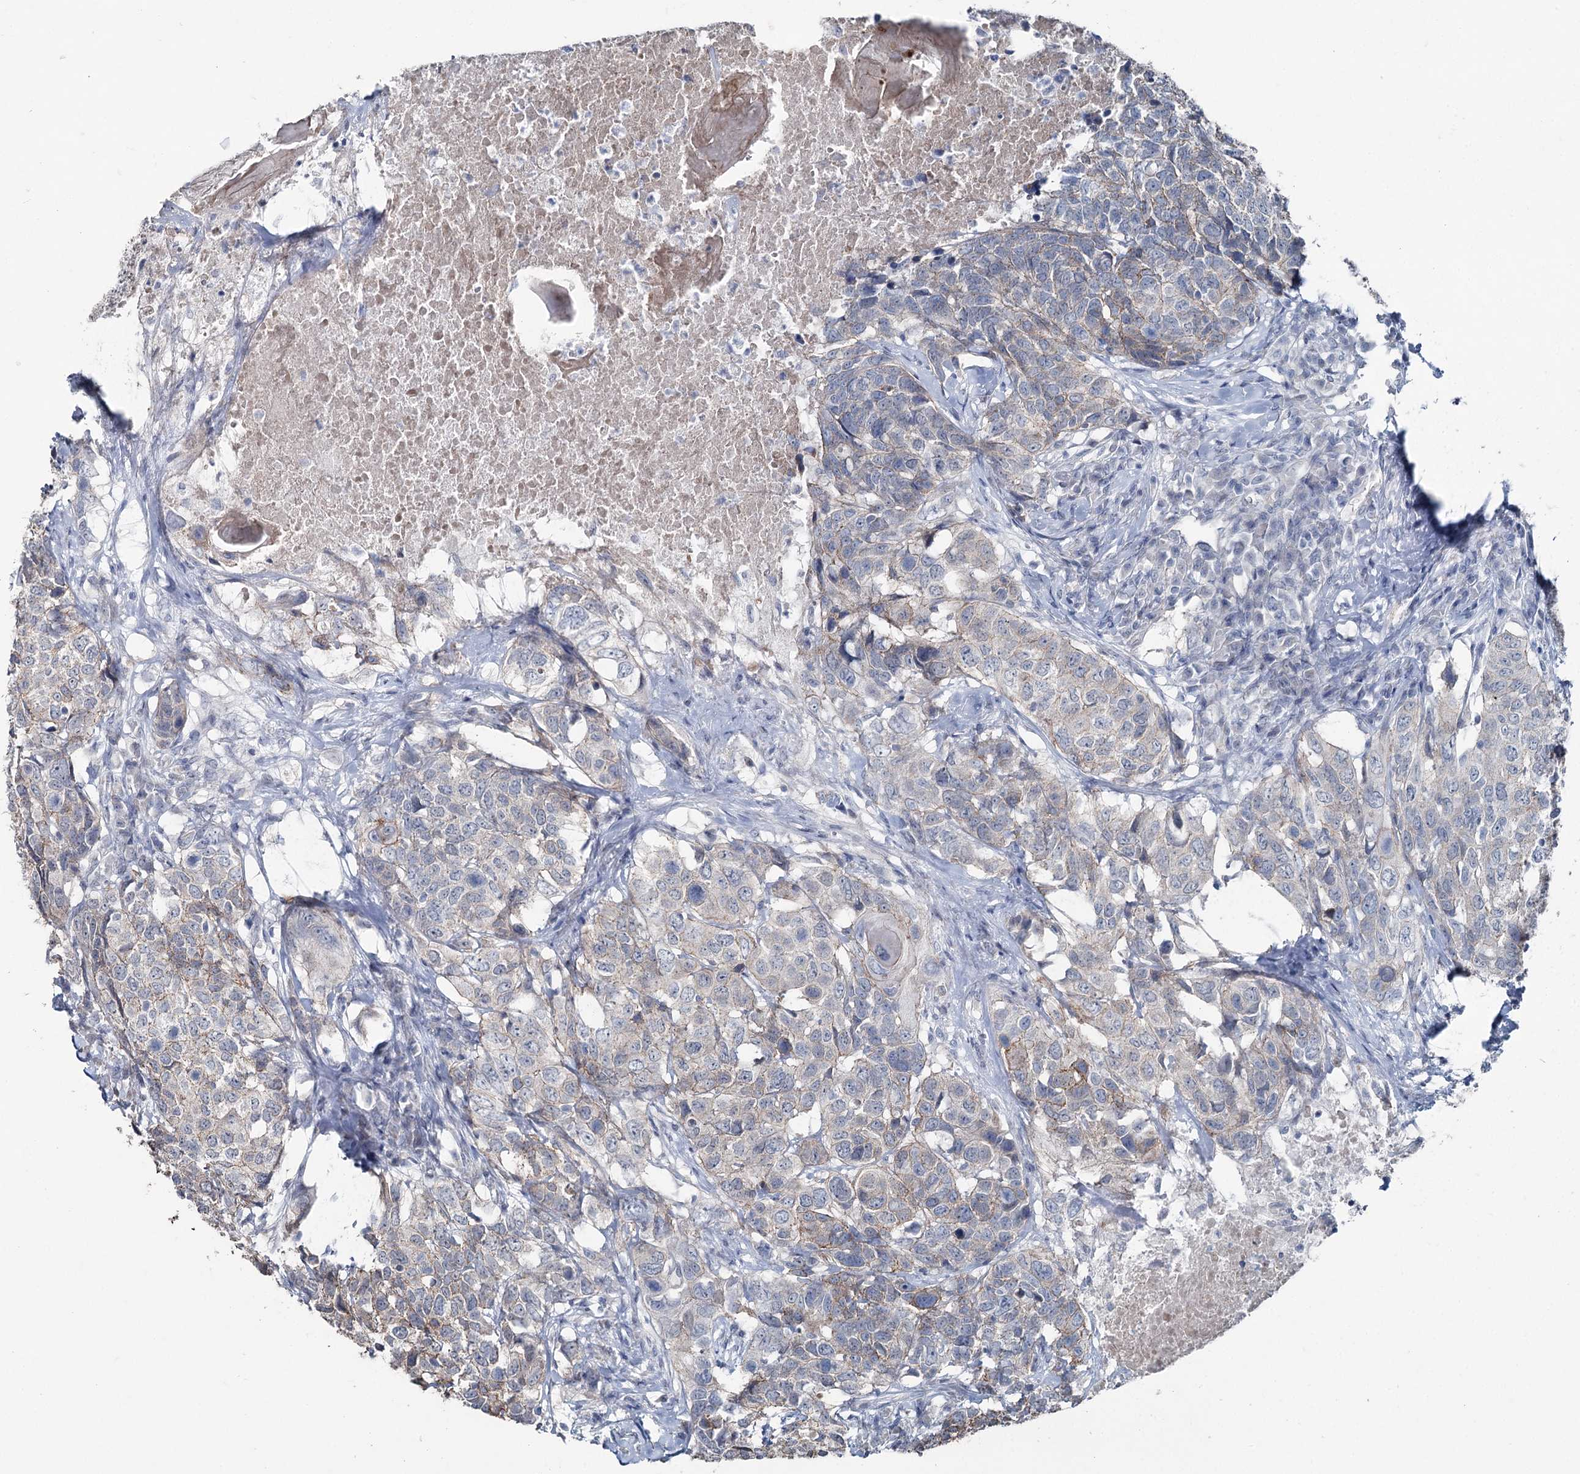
{"staining": {"intensity": "moderate", "quantity": "<25%", "location": "cytoplasmic/membranous"}, "tissue": "head and neck cancer", "cell_type": "Tumor cells", "image_type": "cancer", "snomed": [{"axis": "morphology", "description": "Squamous cell carcinoma, NOS"}, {"axis": "topography", "description": "Head-Neck"}], "caption": "High-power microscopy captured an immunohistochemistry (IHC) micrograph of squamous cell carcinoma (head and neck), revealing moderate cytoplasmic/membranous positivity in approximately <25% of tumor cells. (brown staining indicates protein expression, while blue staining denotes nuclei).", "gene": "FAM120B", "patient": {"sex": "male", "age": 66}}